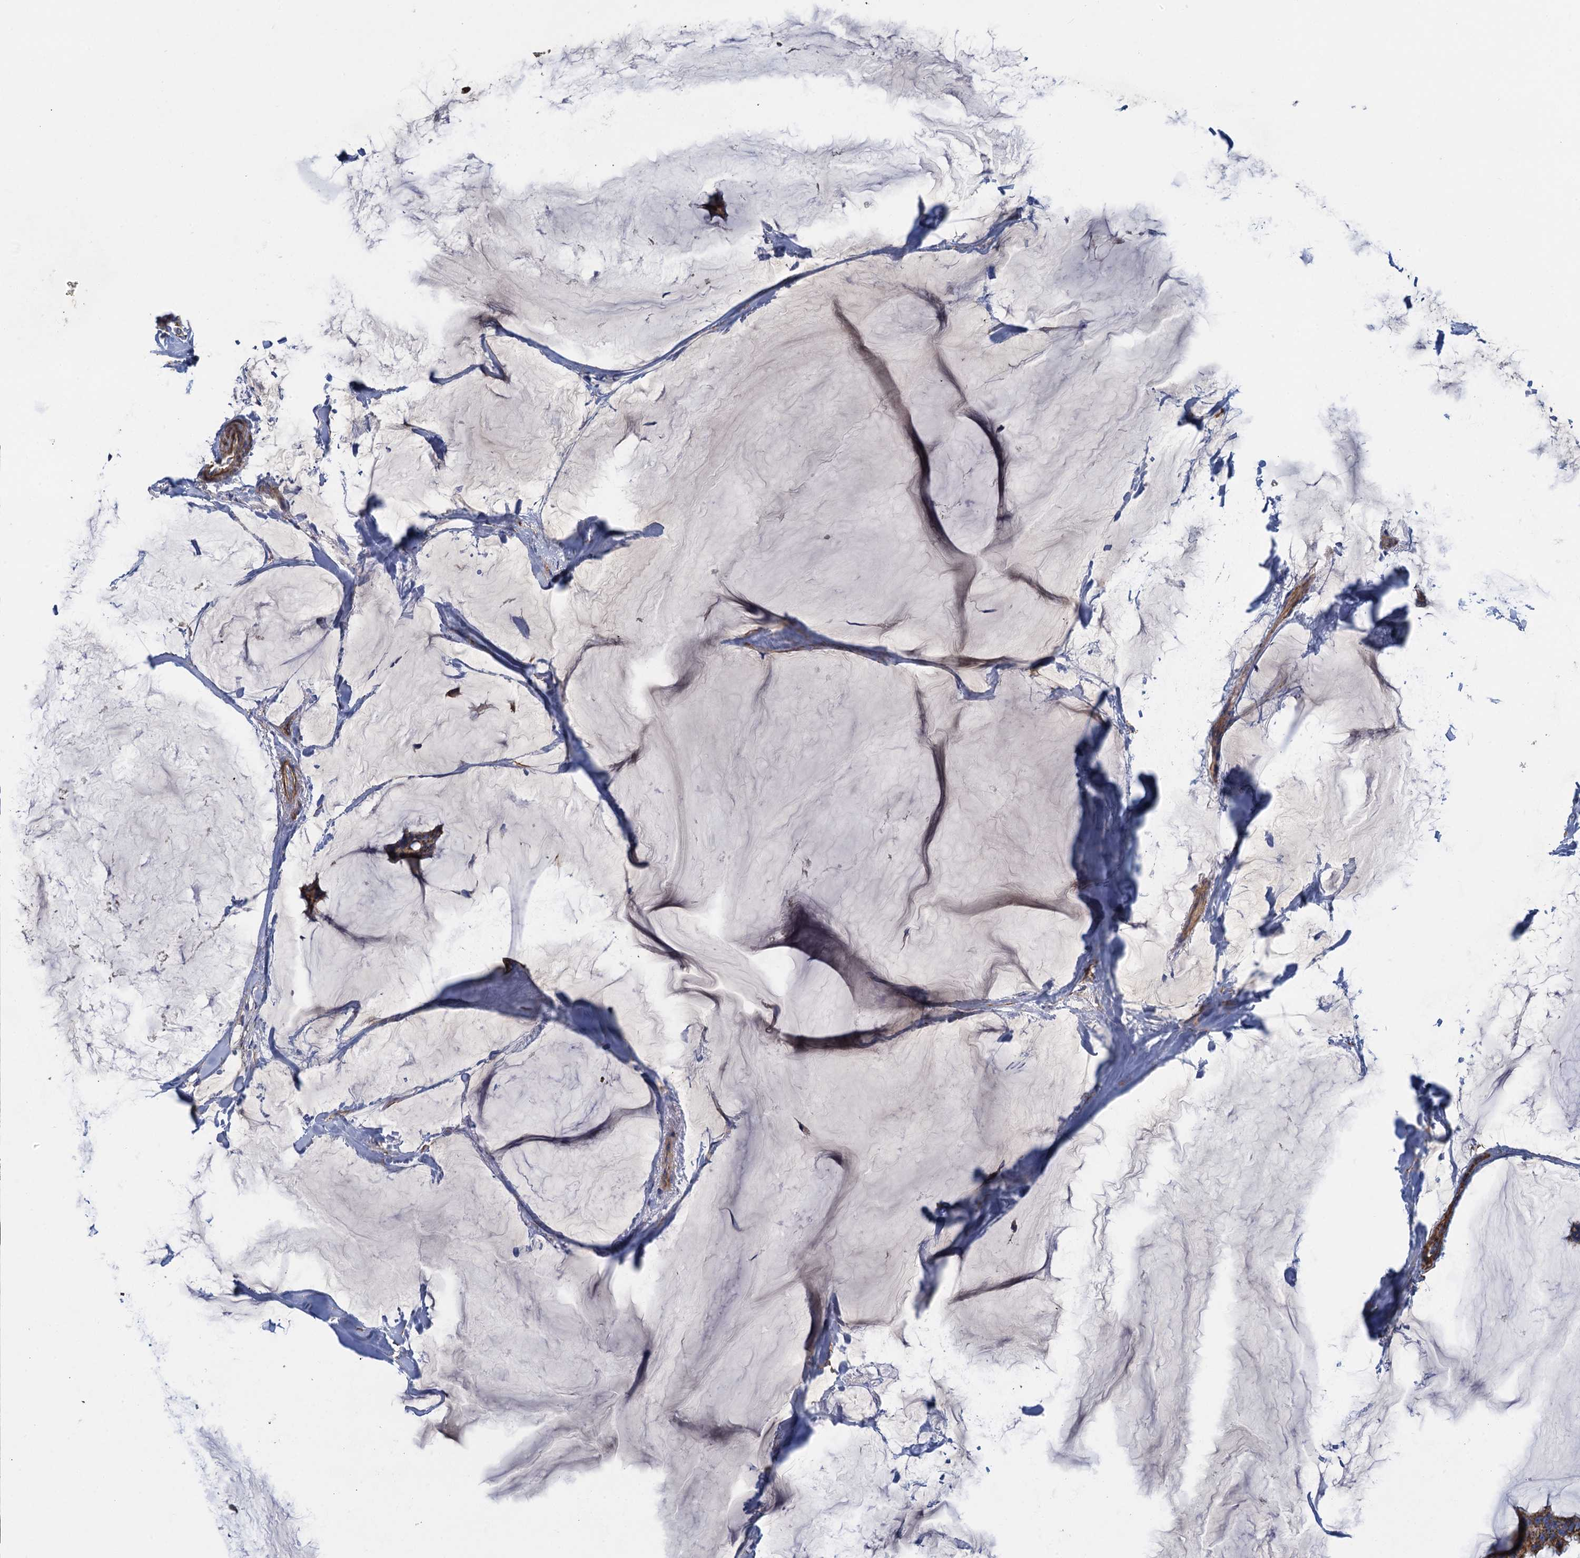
{"staining": {"intensity": "strong", "quantity": ">75%", "location": "cytoplasmic/membranous"}, "tissue": "breast cancer", "cell_type": "Tumor cells", "image_type": "cancer", "snomed": [{"axis": "morphology", "description": "Duct carcinoma"}, {"axis": "topography", "description": "Breast"}], "caption": "Immunohistochemical staining of breast infiltrating ductal carcinoma demonstrates high levels of strong cytoplasmic/membranous protein positivity in approximately >75% of tumor cells.", "gene": "GCSH", "patient": {"sex": "female", "age": 93}}